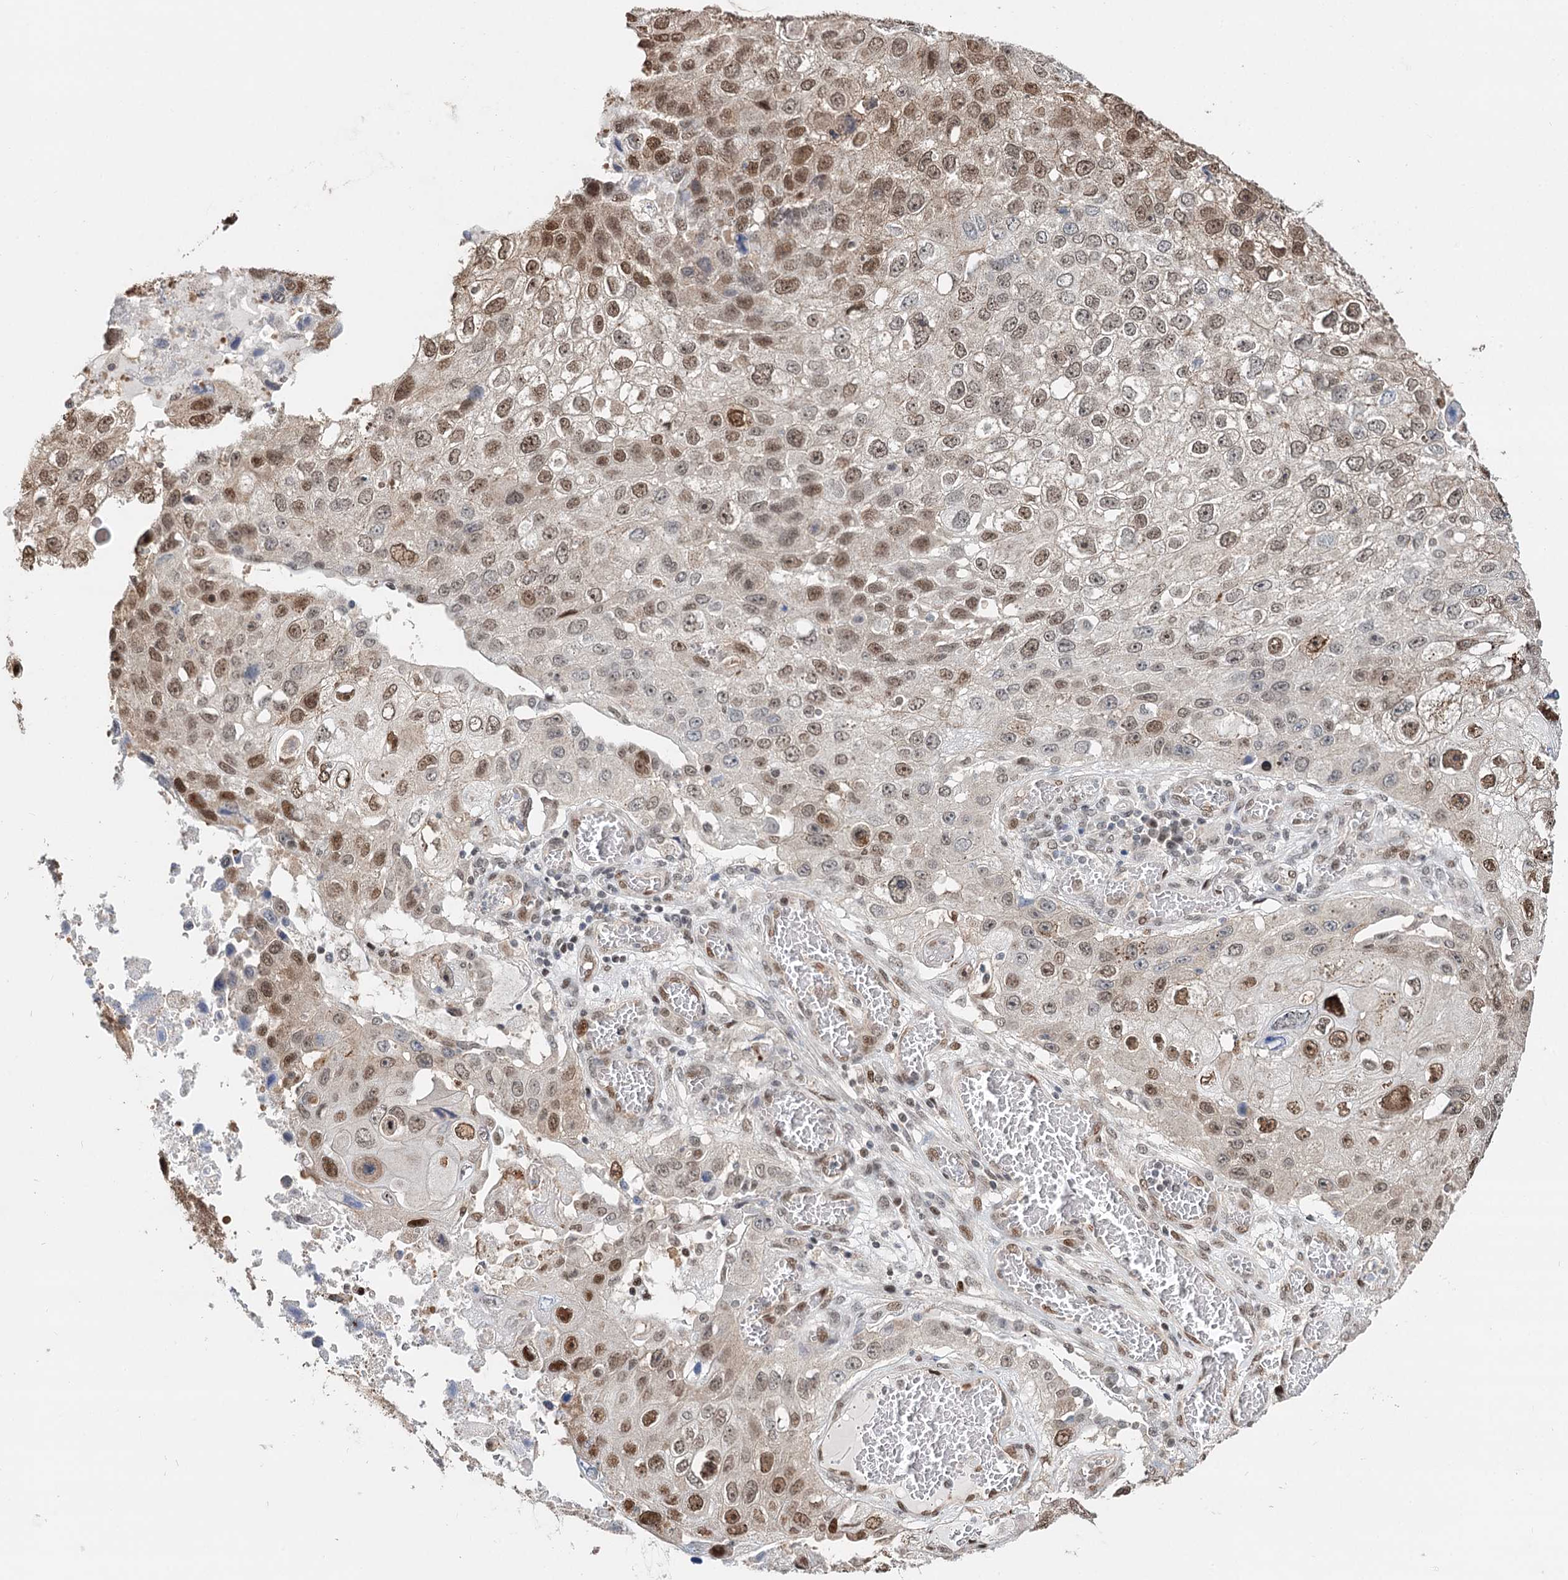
{"staining": {"intensity": "moderate", "quantity": ">75%", "location": "nuclear"}, "tissue": "lung cancer", "cell_type": "Tumor cells", "image_type": "cancer", "snomed": [{"axis": "morphology", "description": "Squamous cell carcinoma, NOS"}, {"axis": "topography", "description": "Lung"}], "caption": "Tumor cells display medium levels of moderate nuclear positivity in about >75% of cells in human lung cancer (squamous cell carcinoma).", "gene": "RPS27A", "patient": {"sex": "male", "age": 61}}